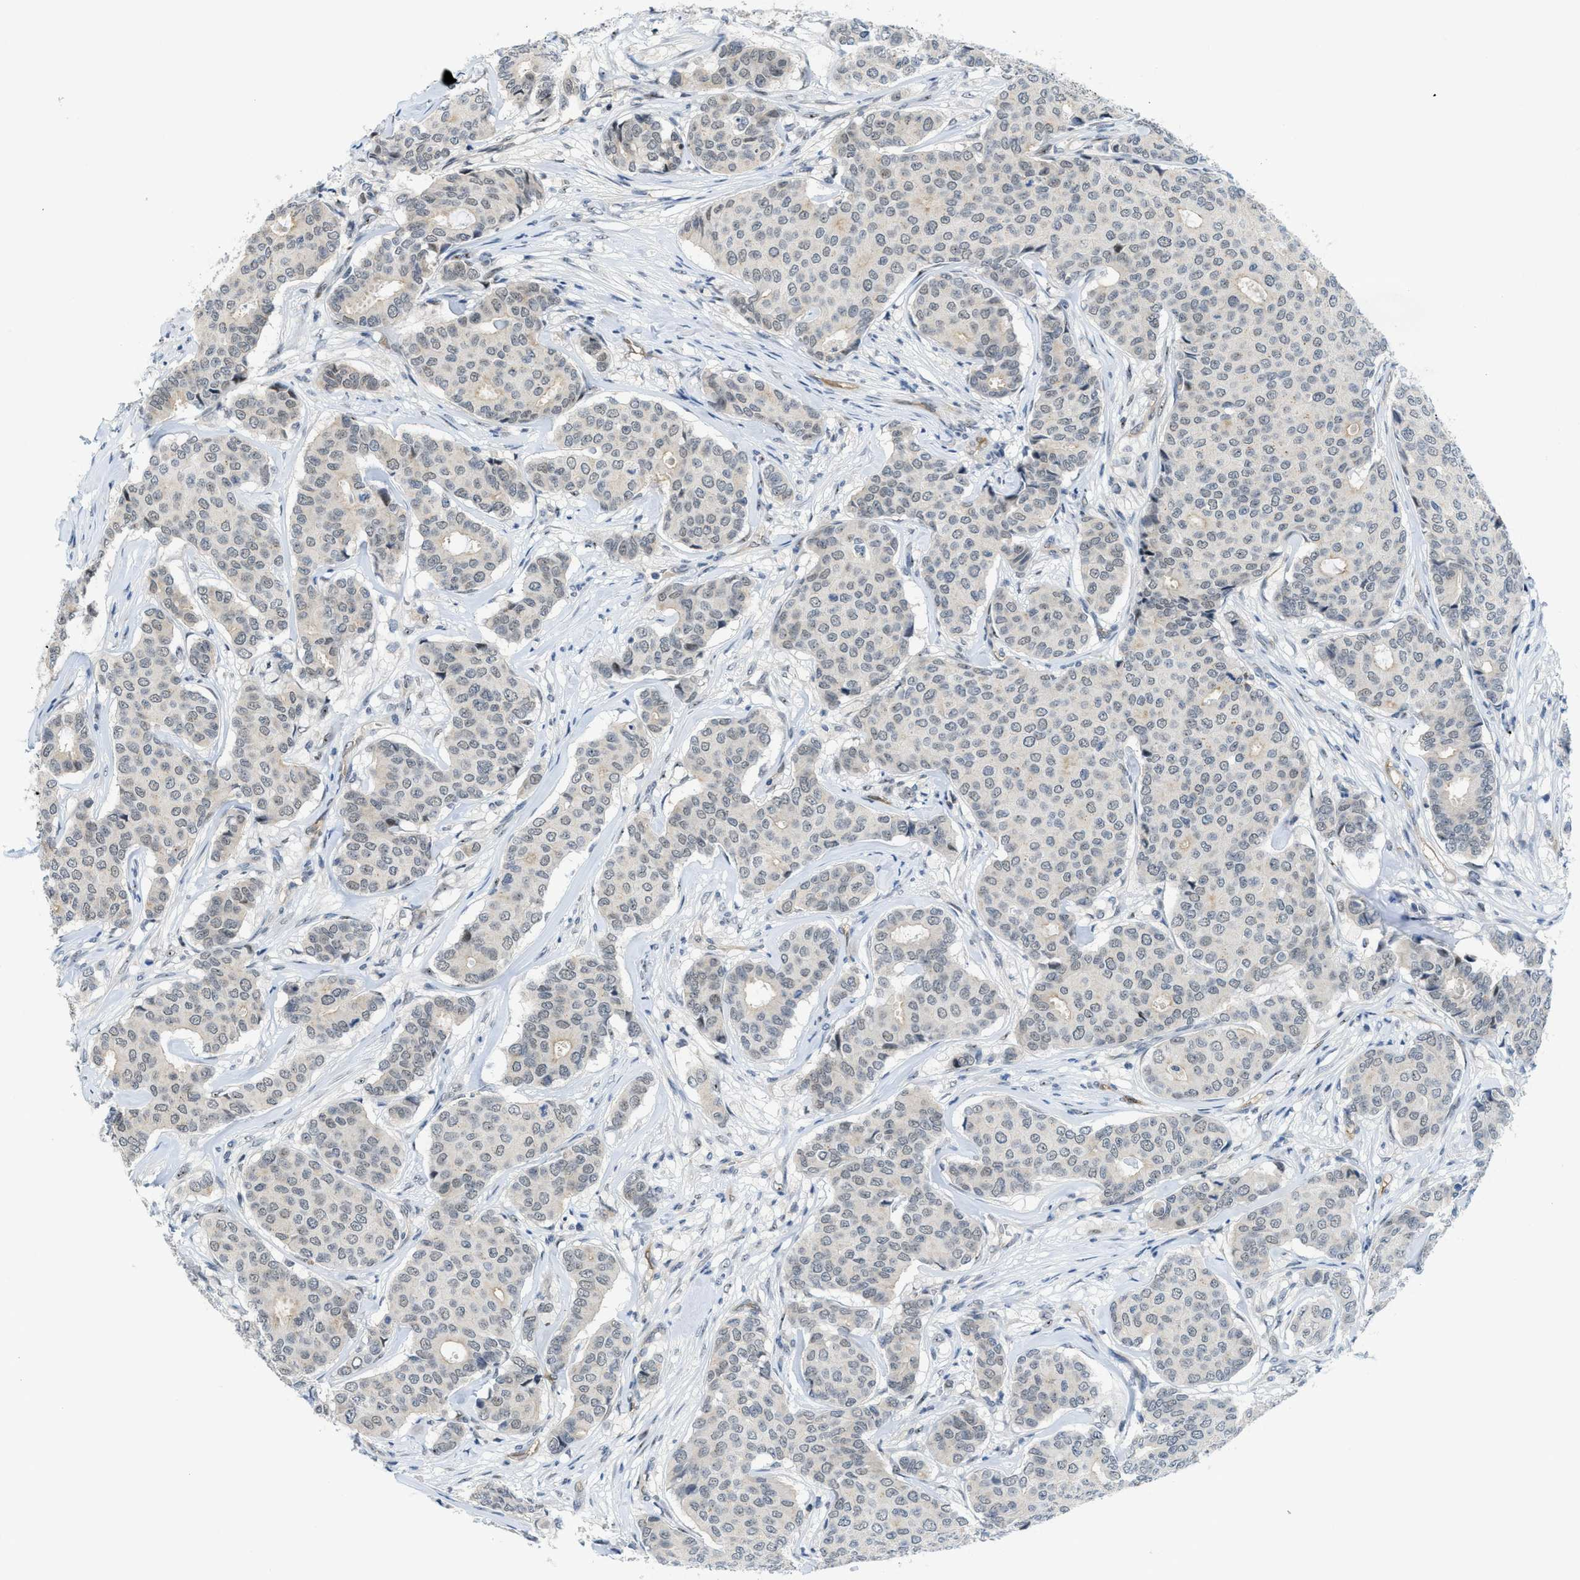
{"staining": {"intensity": "negative", "quantity": "none", "location": "none"}, "tissue": "breast cancer", "cell_type": "Tumor cells", "image_type": "cancer", "snomed": [{"axis": "morphology", "description": "Duct carcinoma"}, {"axis": "topography", "description": "Breast"}], "caption": "Immunohistochemistry (IHC) image of breast cancer stained for a protein (brown), which exhibits no expression in tumor cells.", "gene": "SLCO2A1", "patient": {"sex": "female", "age": 75}}